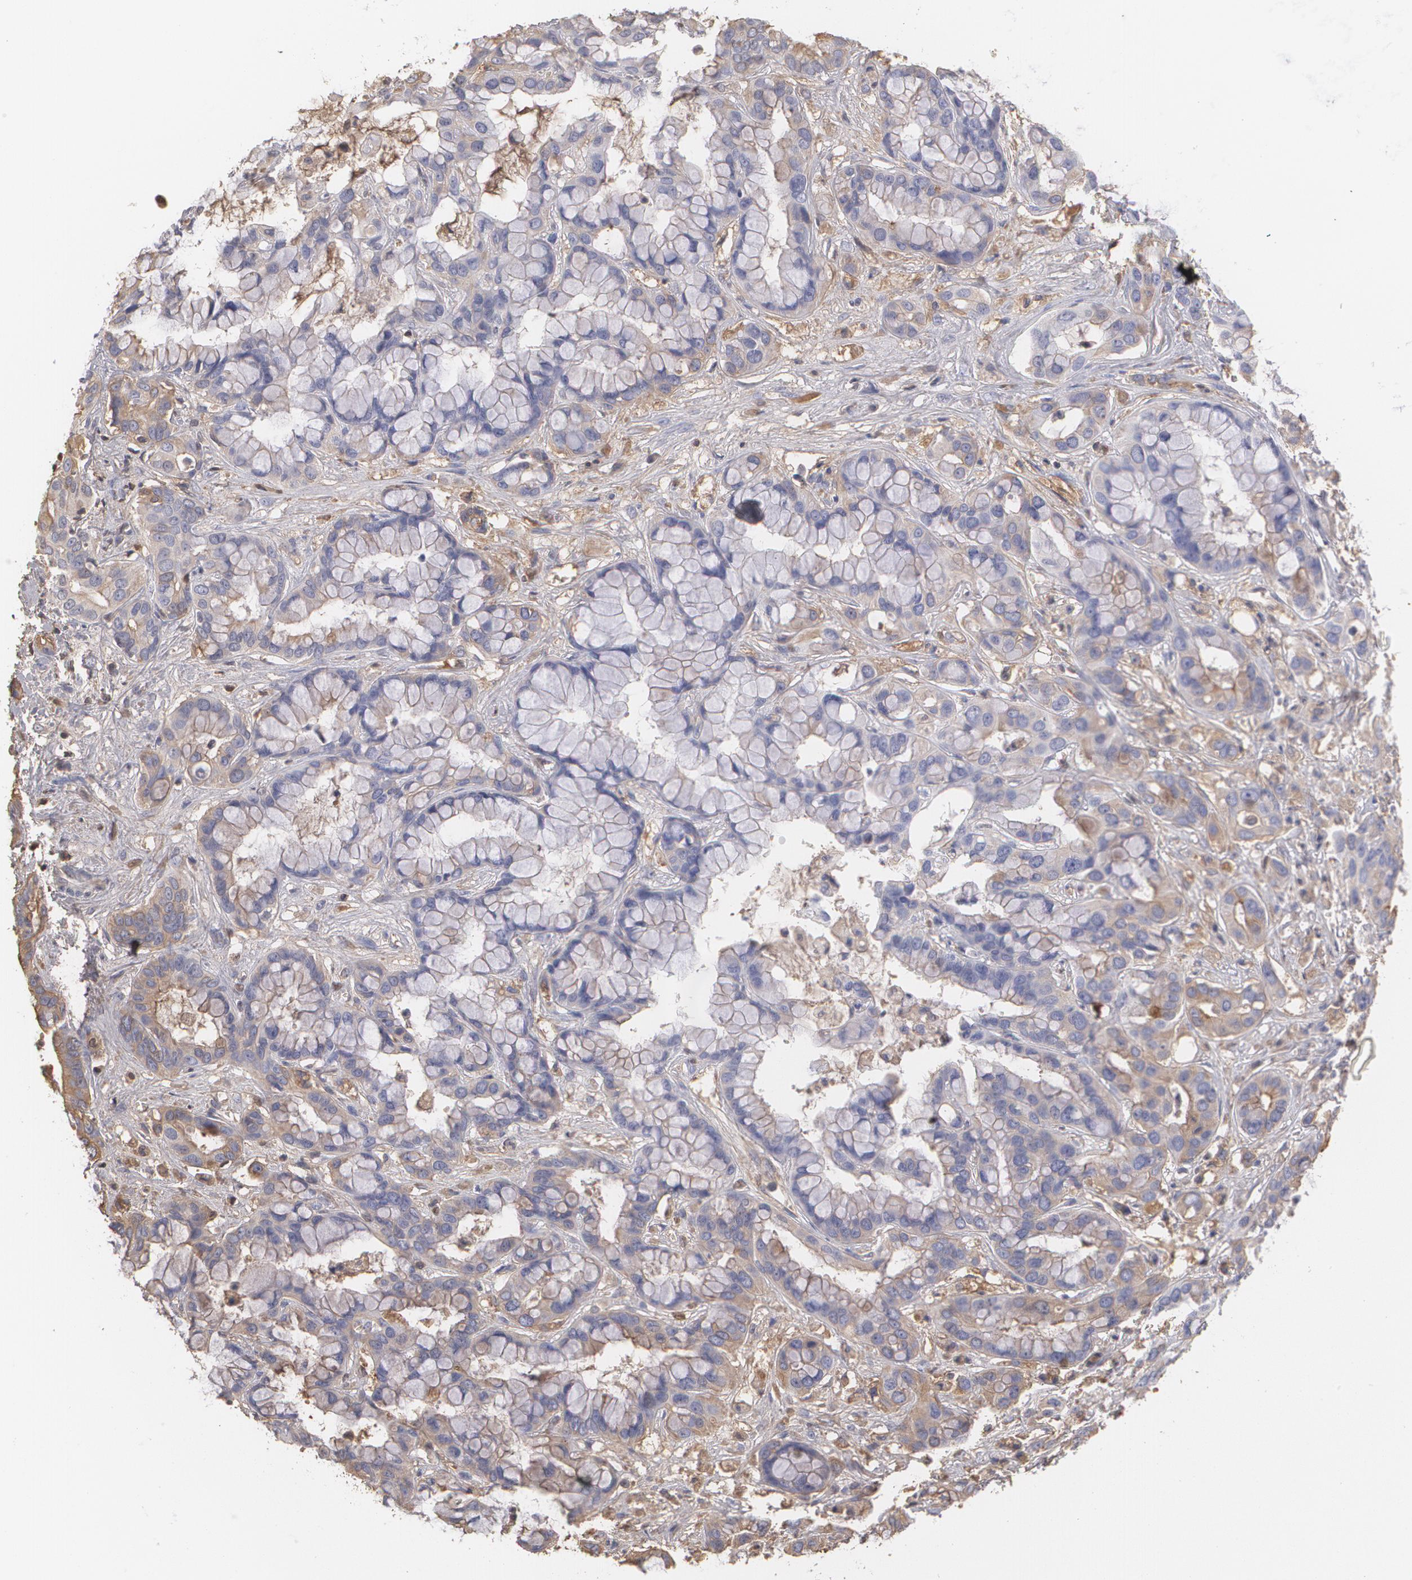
{"staining": {"intensity": "weak", "quantity": "<25%", "location": "cytoplasmic/membranous"}, "tissue": "liver cancer", "cell_type": "Tumor cells", "image_type": "cancer", "snomed": [{"axis": "morphology", "description": "Cholangiocarcinoma"}, {"axis": "topography", "description": "Liver"}], "caption": "The image exhibits no staining of tumor cells in liver cancer. (IHC, brightfield microscopy, high magnification).", "gene": "SERPINA1", "patient": {"sex": "female", "age": 65}}